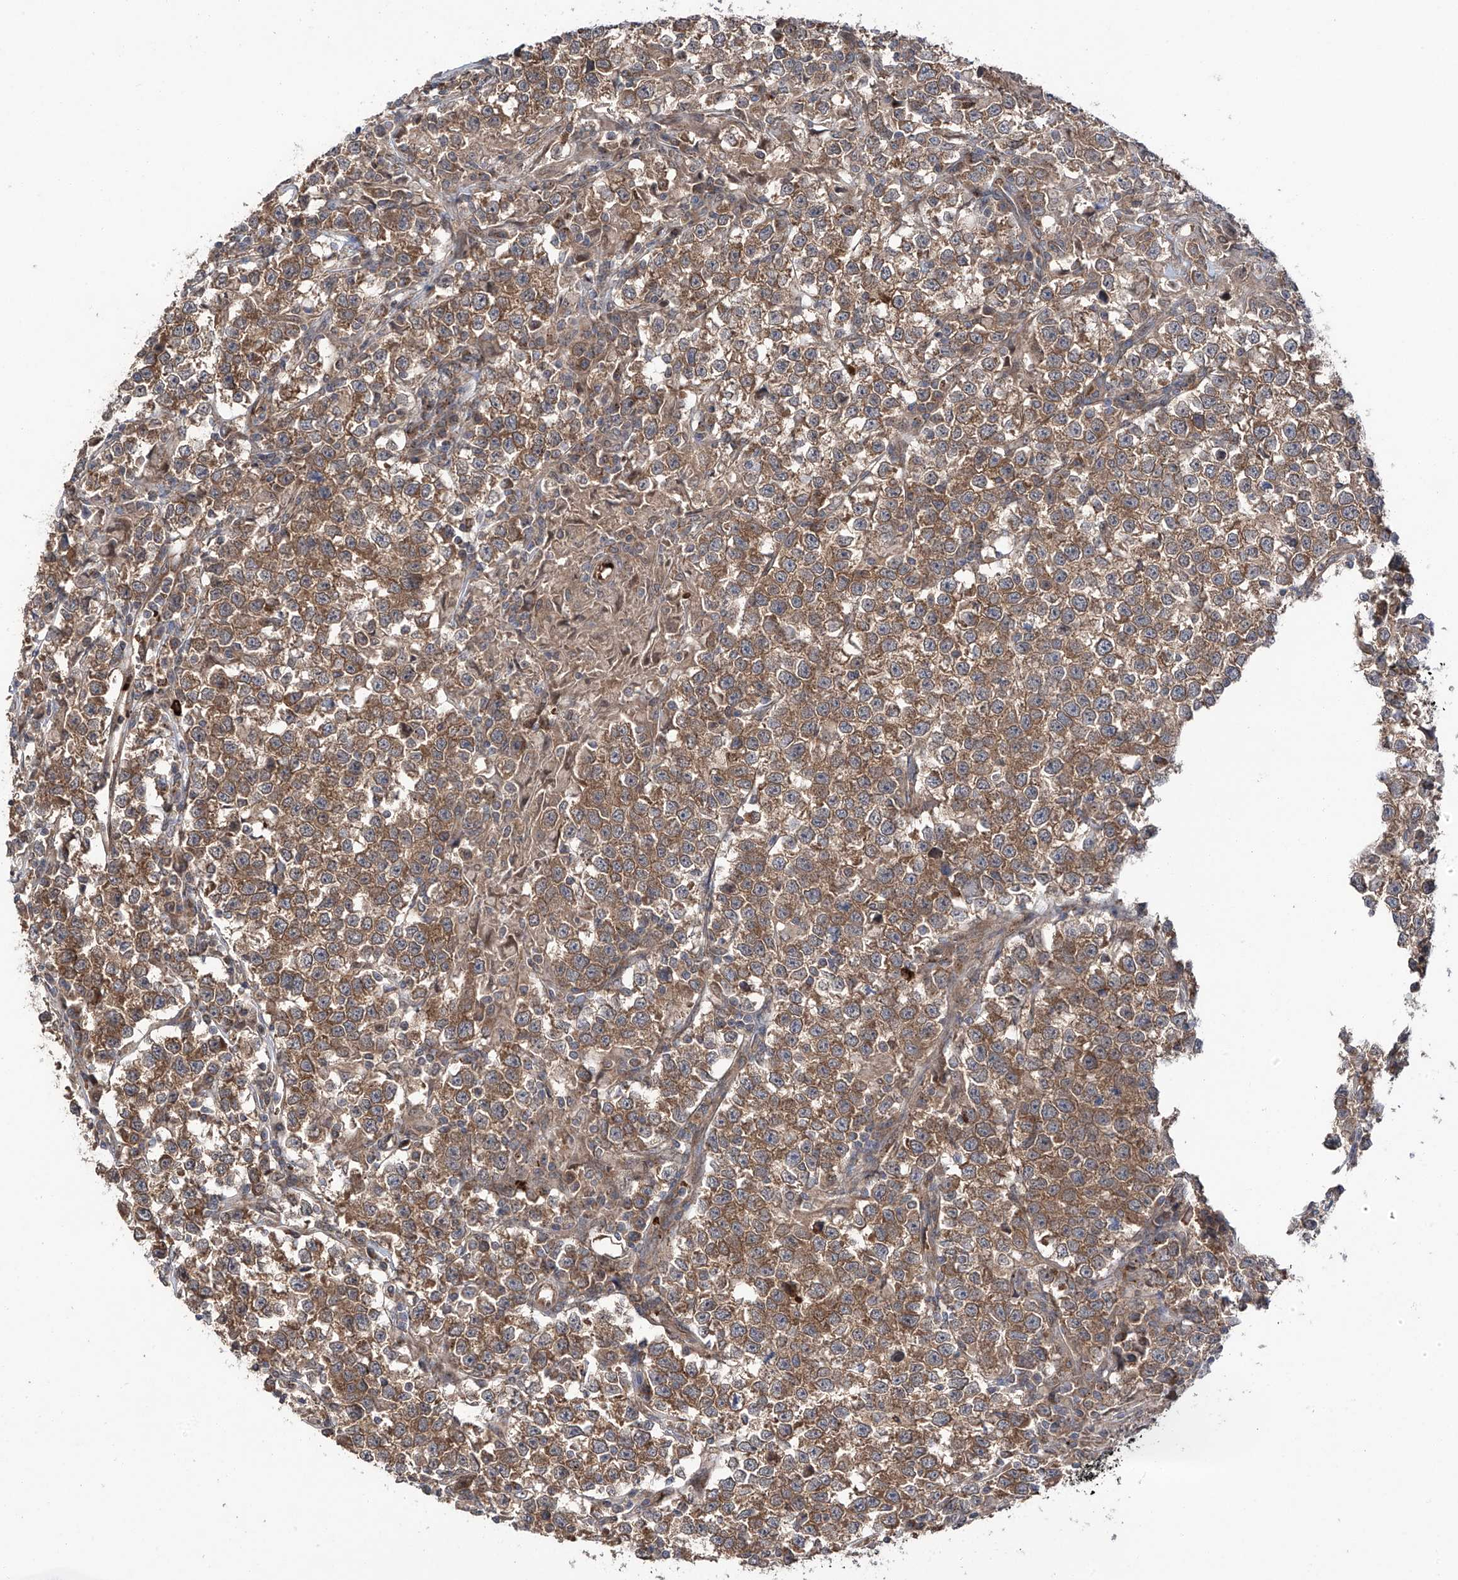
{"staining": {"intensity": "moderate", "quantity": ">75%", "location": "cytoplasmic/membranous"}, "tissue": "testis cancer", "cell_type": "Tumor cells", "image_type": "cancer", "snomed": [{"axis": "morphology", "description": "Normal tissue, NOS"}, {"axis": "morphology", "description": "Seminoma, NOS"}, {"axis": "topography", "description": "Testis"}], "caption": "DAB (3,3'-diaminobenzidine) immunohistochemical staining of human seminoma (testis) exhibits moderate cytoplasmic/membranous protein positivity in about >75% of tumor cells. The staining is performed using DAB brown chromogen to label protein expression. The nuclei are counter-stained blue using hematoxylin.", "gene": "ZDHHC9", "patient": {"sex": "male", "age": 43}}